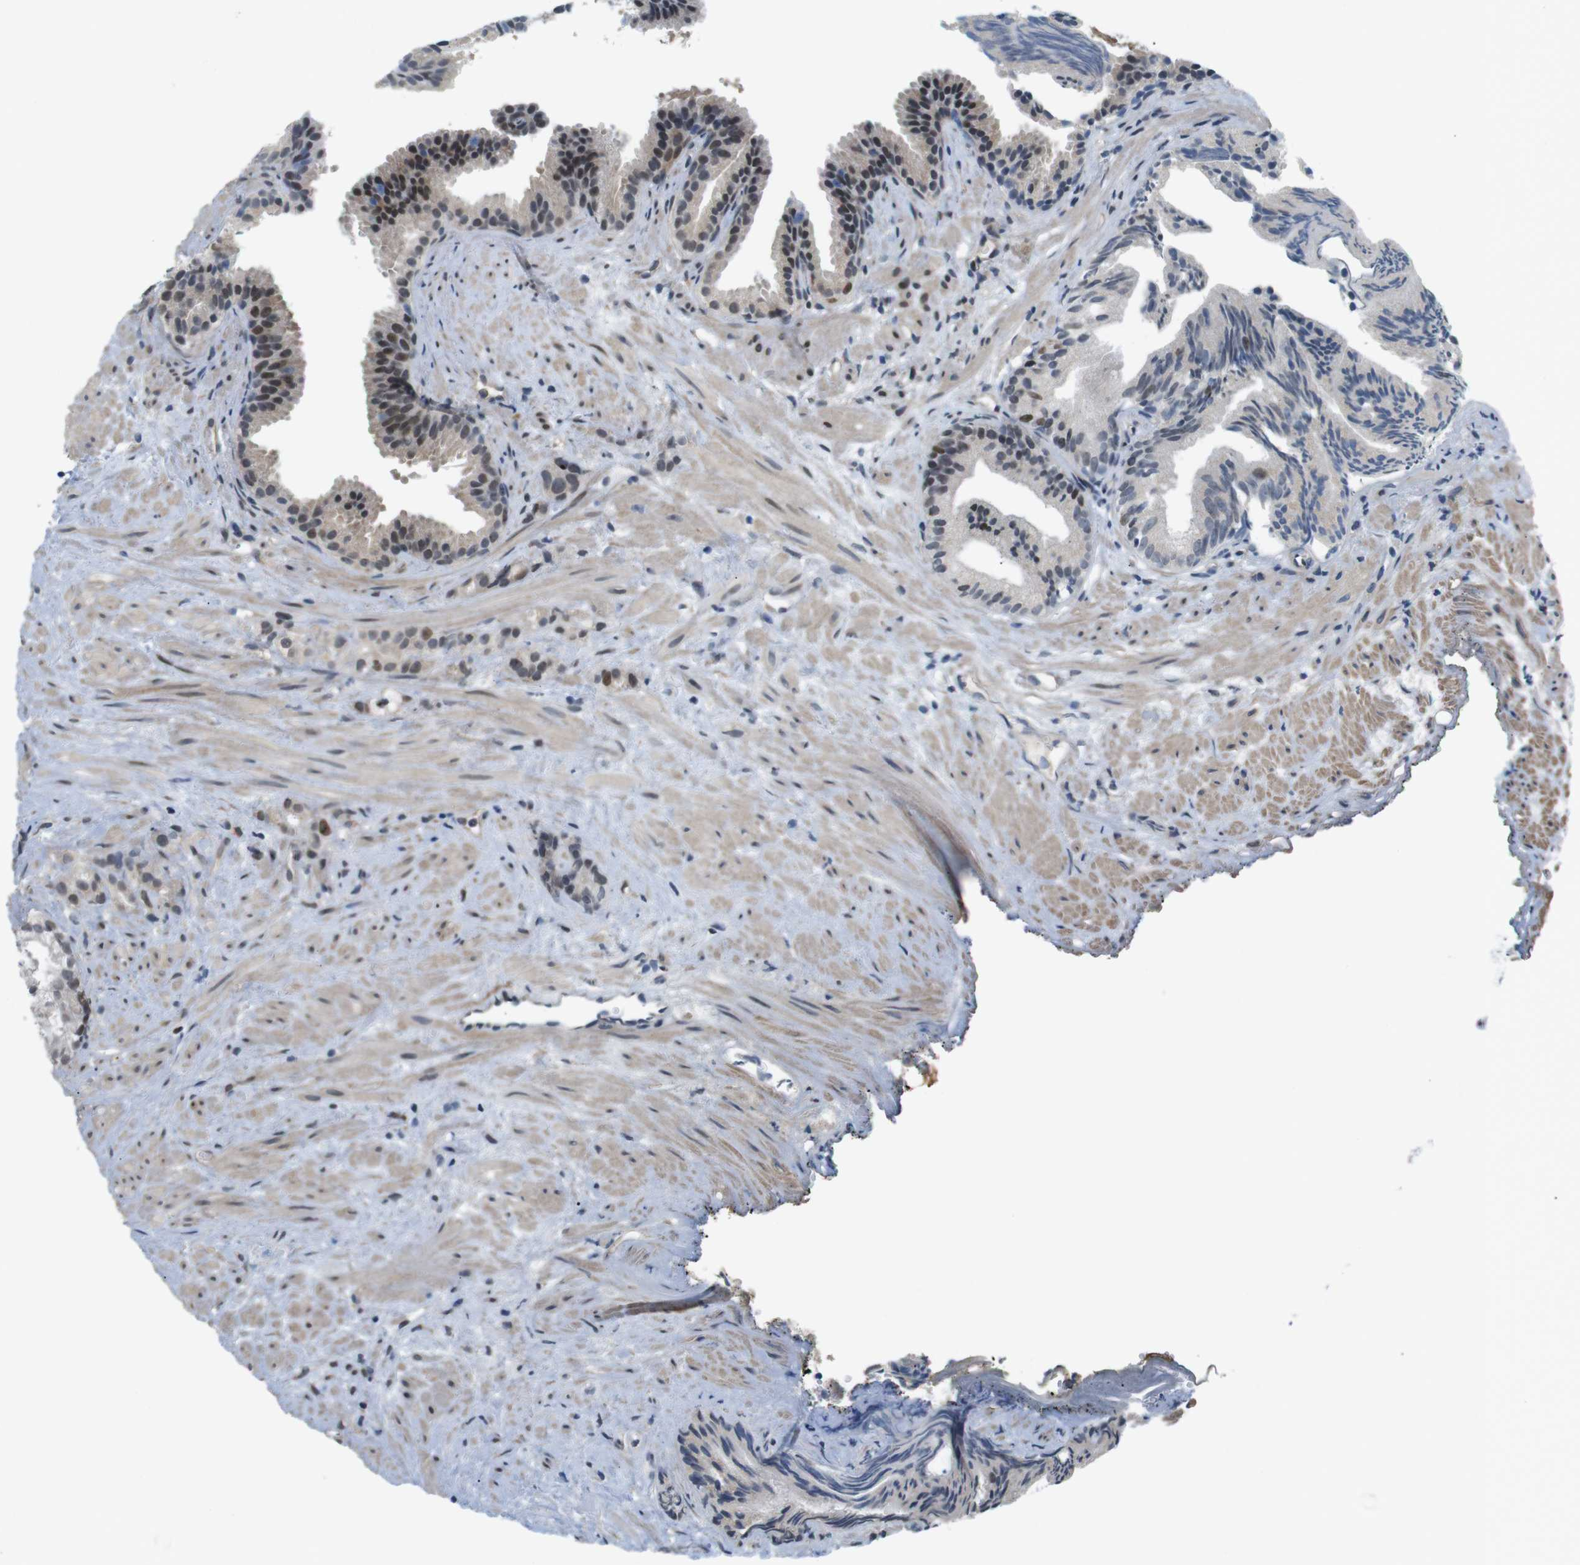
{"staining": {"intensity": "moderate", "quantity": "25%-75%", "location": "nuclear"}, "tissue": "prostate cancer", "cell_type": "Tumor cells", "image_type": "cancer", "snomed": [{"axis": "morphology", "description": "Adenocarcinoma, Low grade"}, {"axis": "topography", "description": "Prostate"}], "caption": "Immunohistochemistry (IHC) photomicrograph of neoplastic tissue: human prostate adenocarcinoma (low-grade) stained using immunohistochemistry (IHC) shows medium levels of moderate protein expression localized specifically in the nuclear of tumor cells, appearing as a nuclear brown color.", "gene": "SMCO2", "patient": {"sex": "male", "age": 89}}